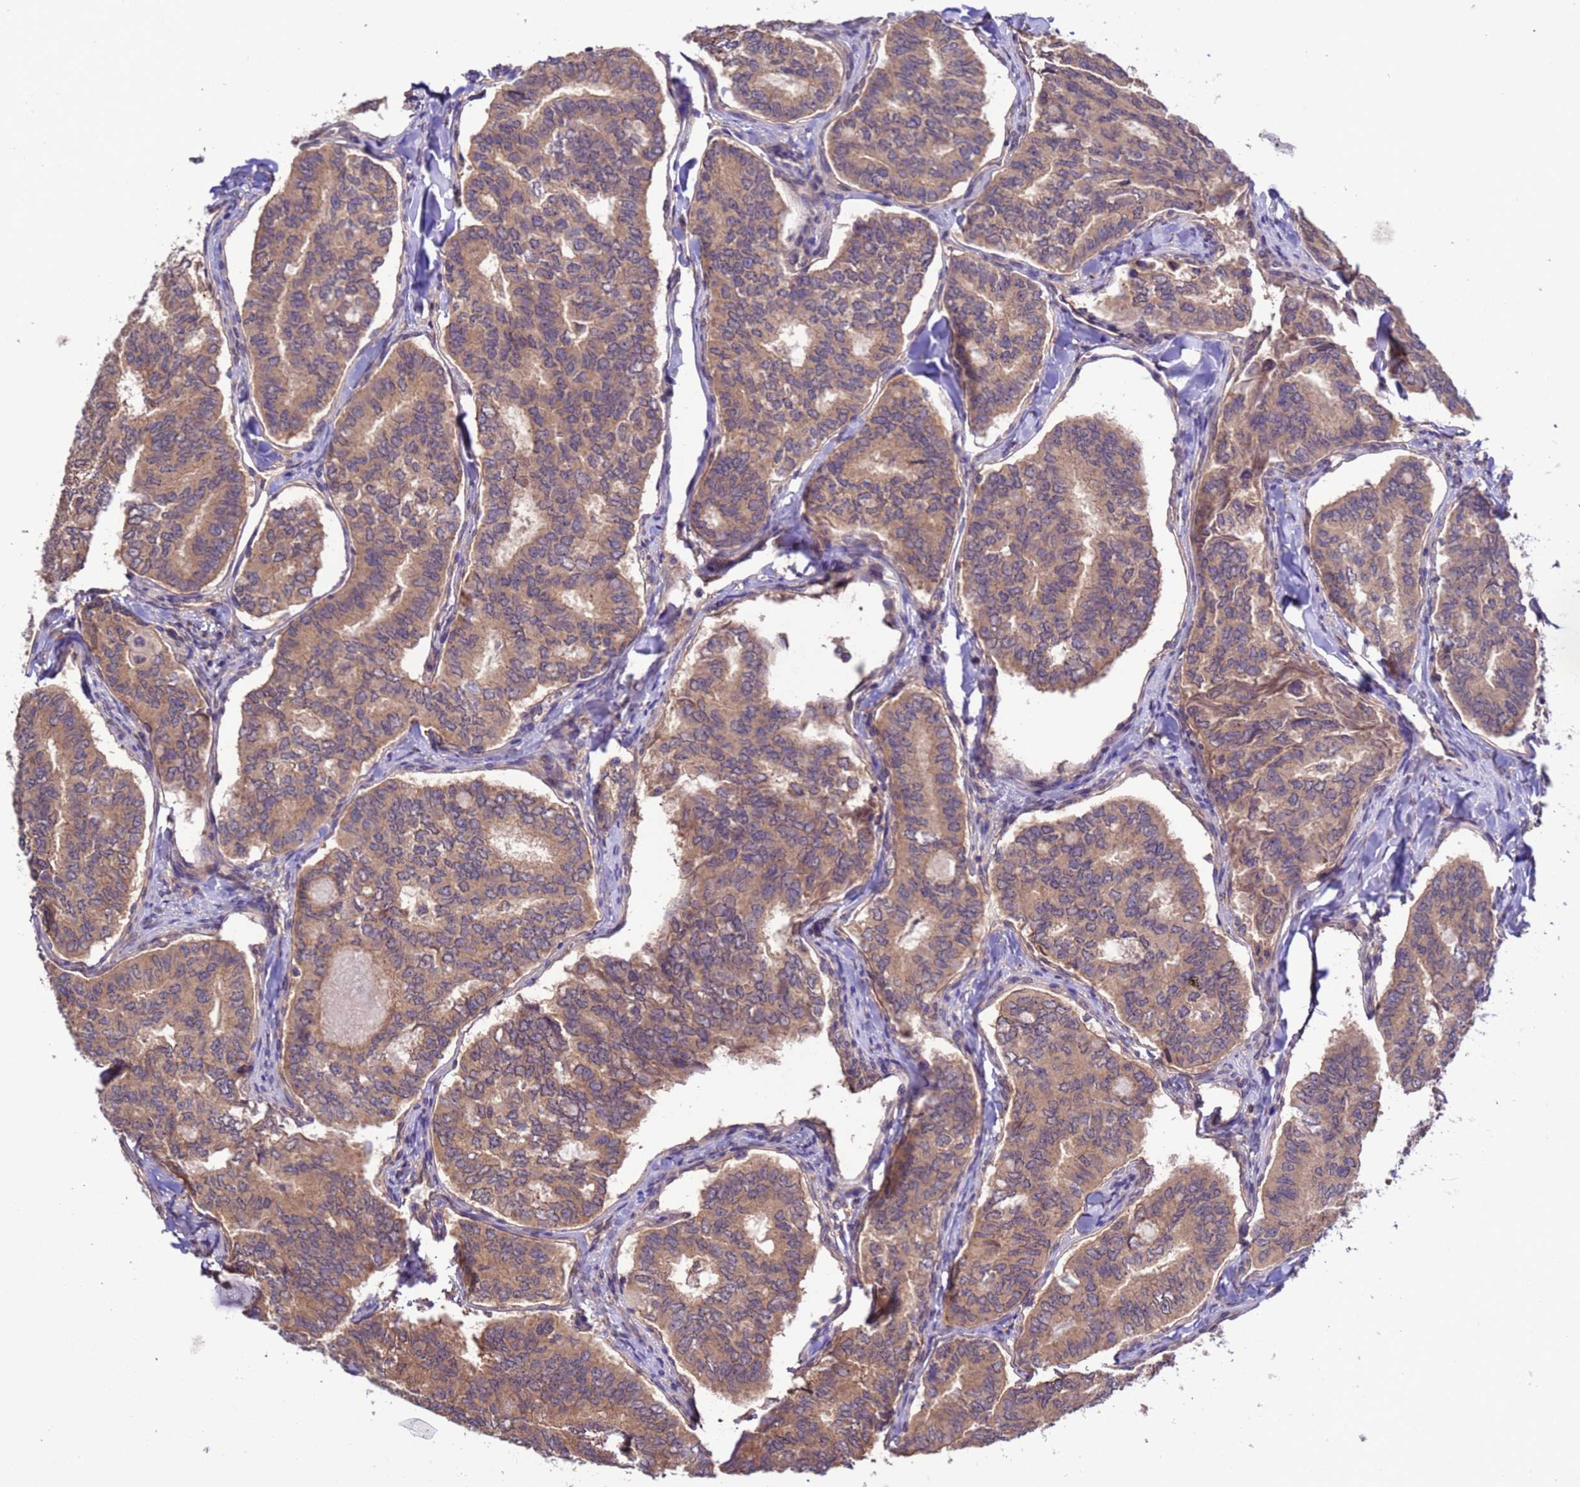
{"staining": {"intensity": "weak", "quantity": ">75%", "location": "cytoplasmic/membranous"}, "tissue": "thyroid cancer", "cell_type": "Tumor cells", "image_type": "cancer", "snomed": [{"axis": "morphology", "description": "Papillary adenocarcinoma, NOS"}, {"axis": "topography", "description": "Thyroid gland"}], "caption": "Approximately >75% of tumor cells in human thyroid cancer exhibit weak cytoplasmic/membranous protein positivity as visualized by brown immunohistochemical staining.", "gene": "ZFP69B", "patient": {"sex": "female", "age": 35}}